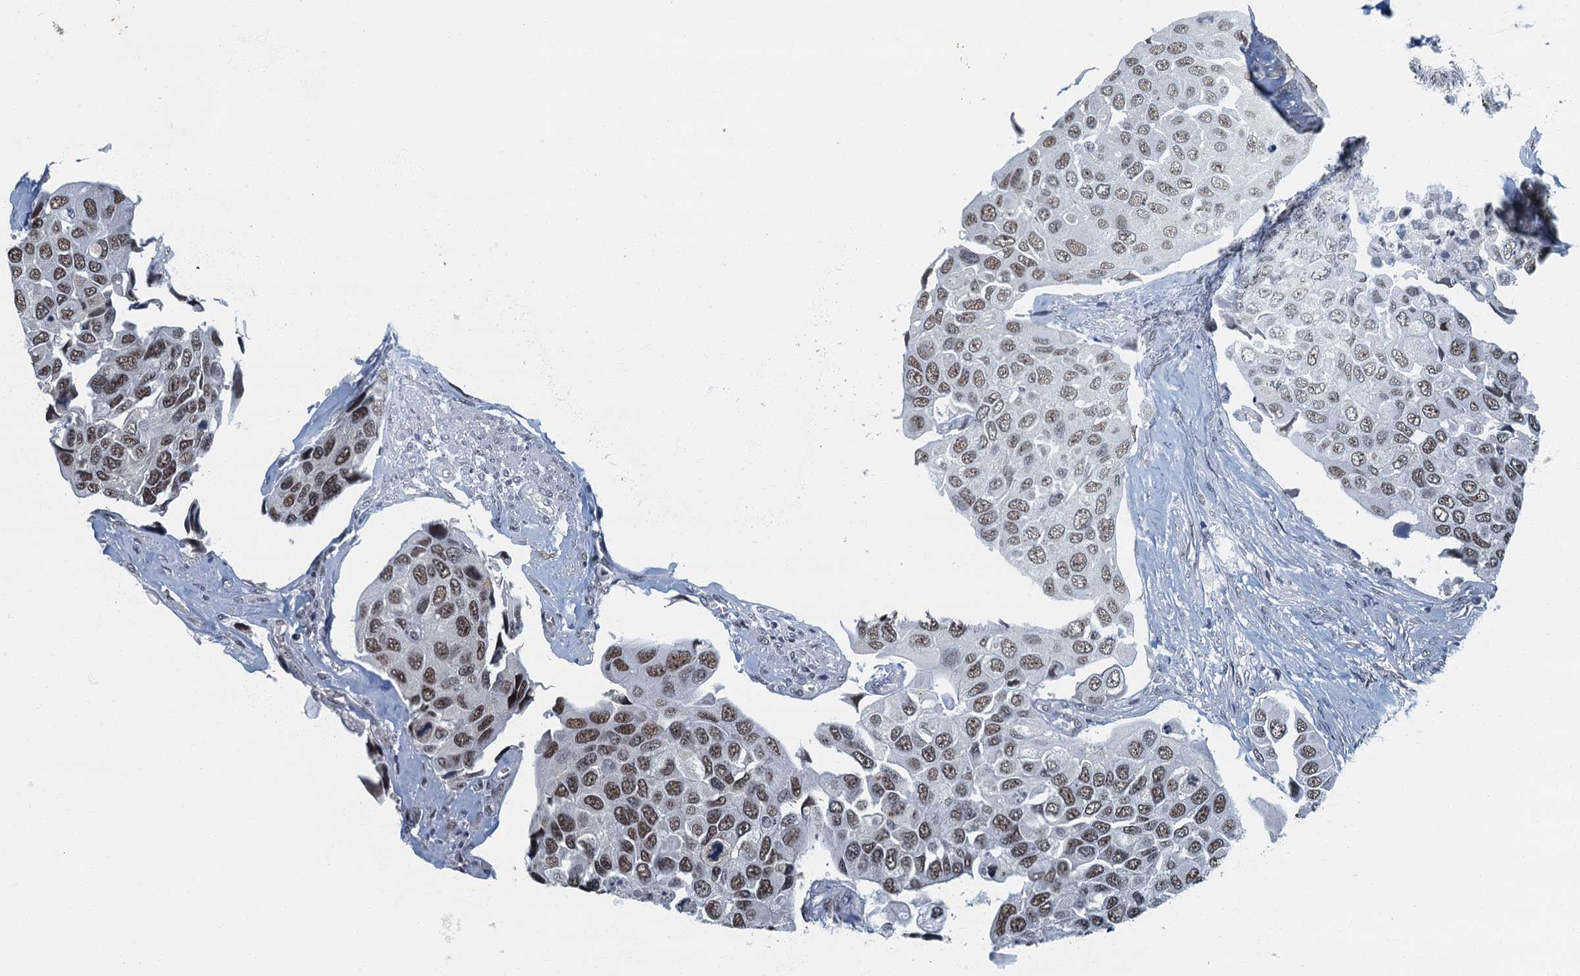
{"staining": {"intensity": "strong", "quantity": ">75%", "location": "nuclear"}, "tissue": "urothelial cancer", "cell_type": "Tumor cells", "image_type": "cancer", "snomed": [{"axis": "morphology", "description": "Urothelial carcinoma, High grade"}, {"axis": "topography", "description": "Urinary bladder"}], "caption": "The image exhibits staining of high-grade urothelial carcinoma, revealing strong nuclear protein expression (brown color) within tumor cells.", "gene": "GADL1", "patient": {"sex": "male", "age": 74}}